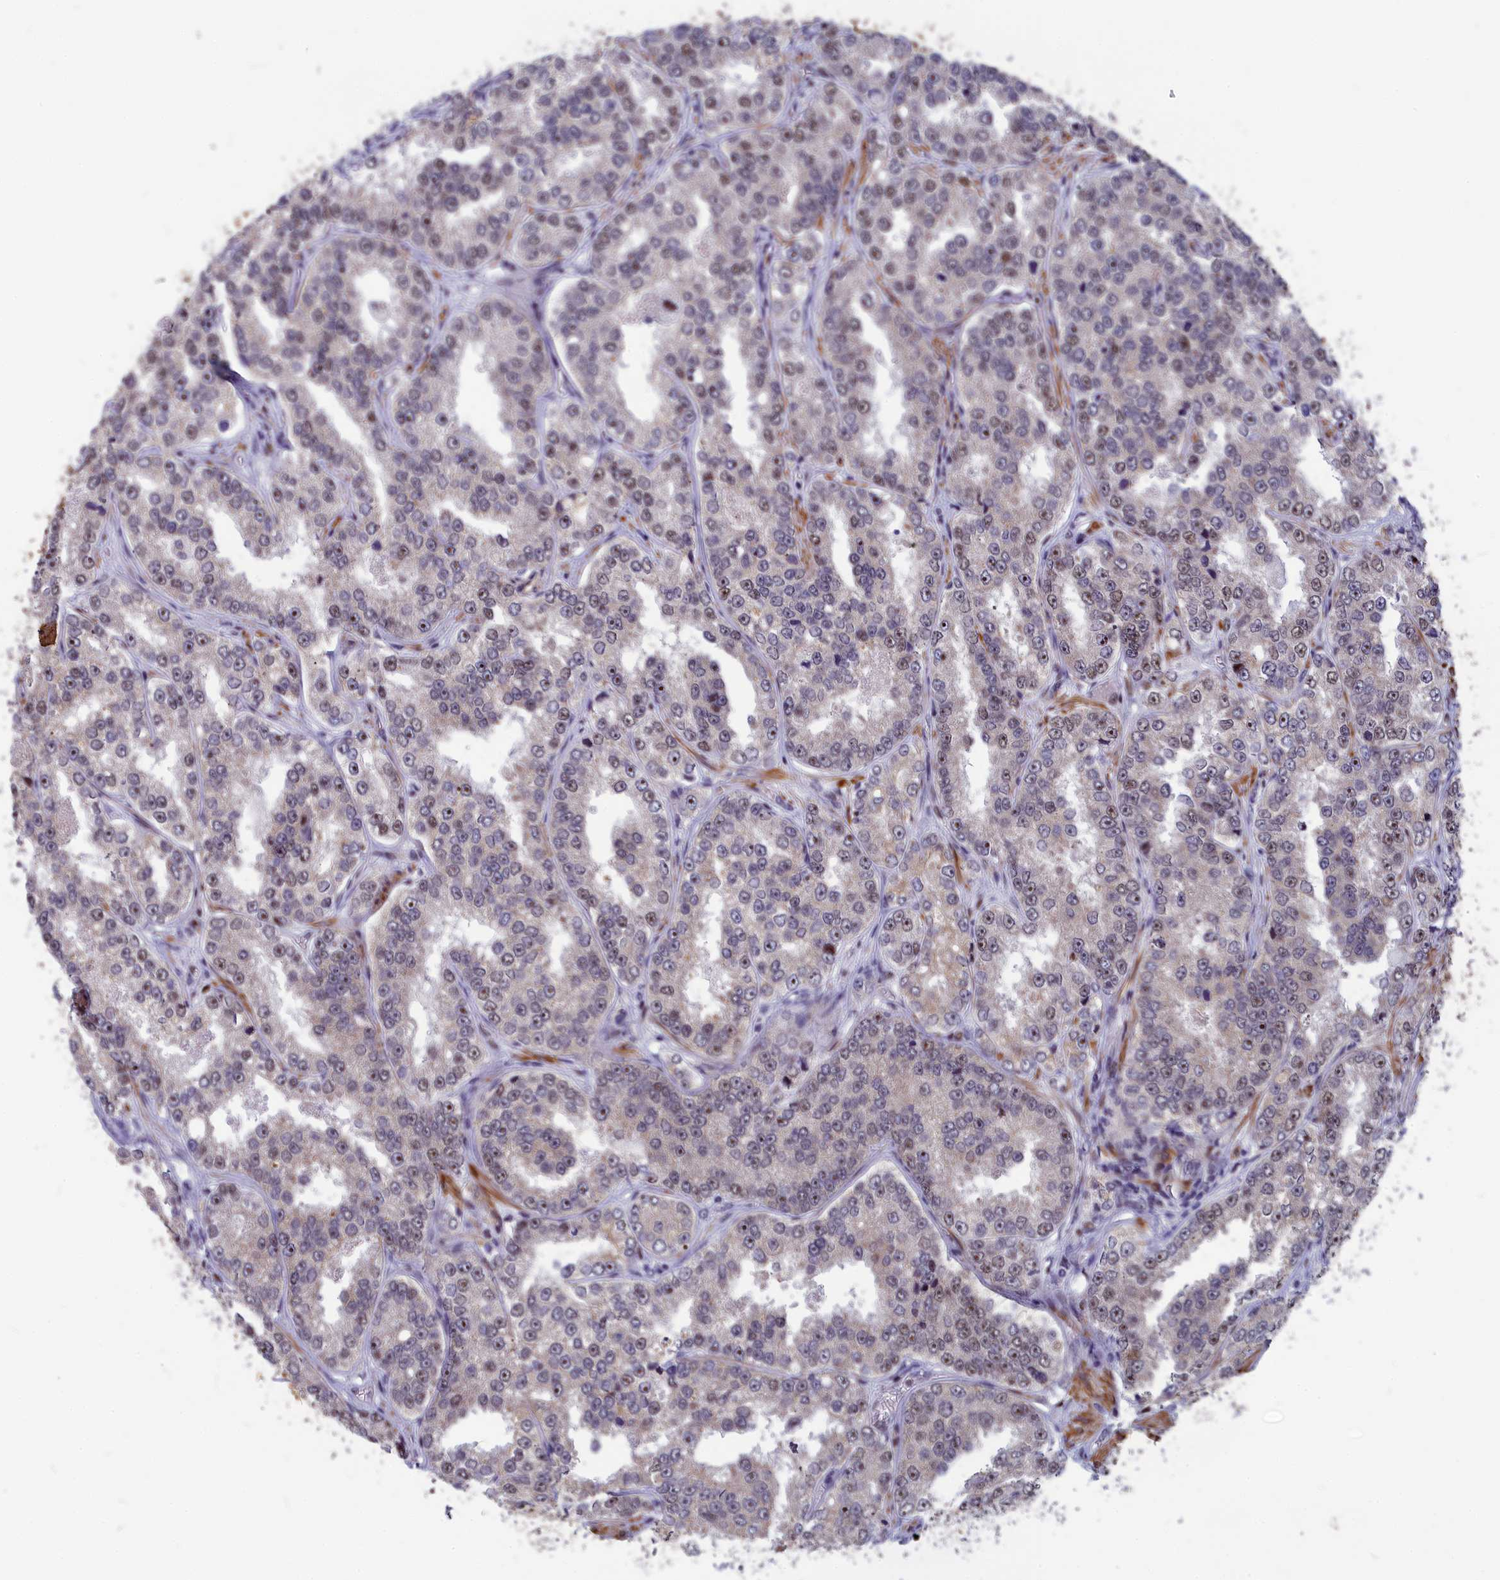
{"staining": {"intensity": "weak", "quantity": "<25%", "location": "cytoplasmic/membranous,nuclear"}, "tissue": "prostate cancer", "cell_type": "Tumor cells", "image_type": "cancer", "snomed": [{"axis": "morphology", "description": "Normal tissue, NOS"}, {"axis": "morphology", "description": "Adenocarcinoma, High grade"}, {"axis": "topography", "description": "Prostate"}], "caption": "High power microscopy photomicrograph of an immunohistochemistry micrograph of prostate cancer (high-grade adenocarcinoma), revealing no significant staining in tumor cells.", "gene": "ANKRD34B", "patient": {"sex": "male", "age": 83}}